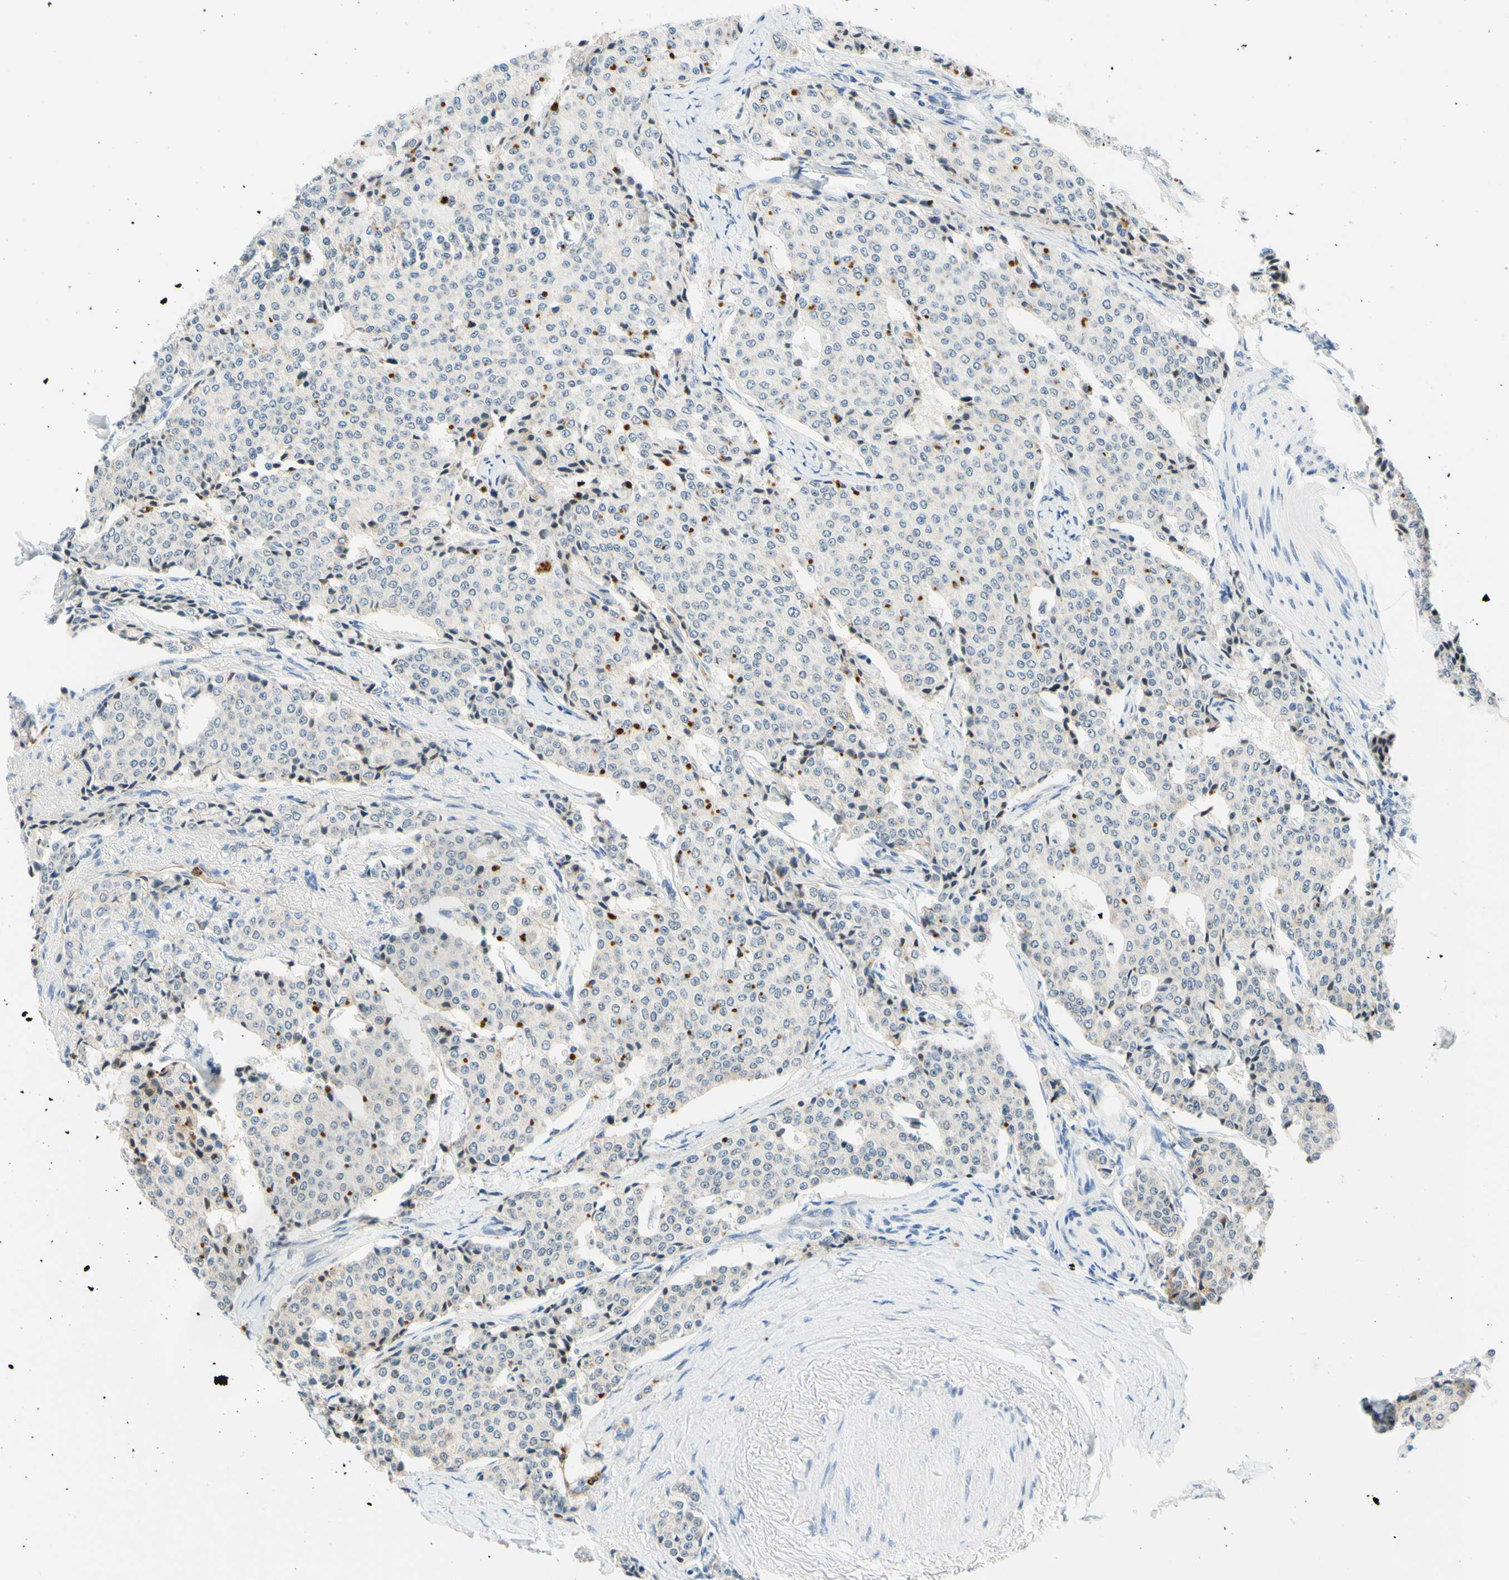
{"staining": {"intensity": "negative", "quantity": "none", "location": "none"}, "tissue": "carcinoid", "cell_type": "Tumor cells", "image_type": "cancer", "snomed": [{"axis": "morphology", "description": "Carcinoid, malignant, NOS"}, {"axis": "topography", "description": "Colon"}], "caption": "Micrograph shows no significant protein positivity in tumor cells of carcinoid.", "gene": "TREM2", "patient": {"sex": "female", "age": 61}}